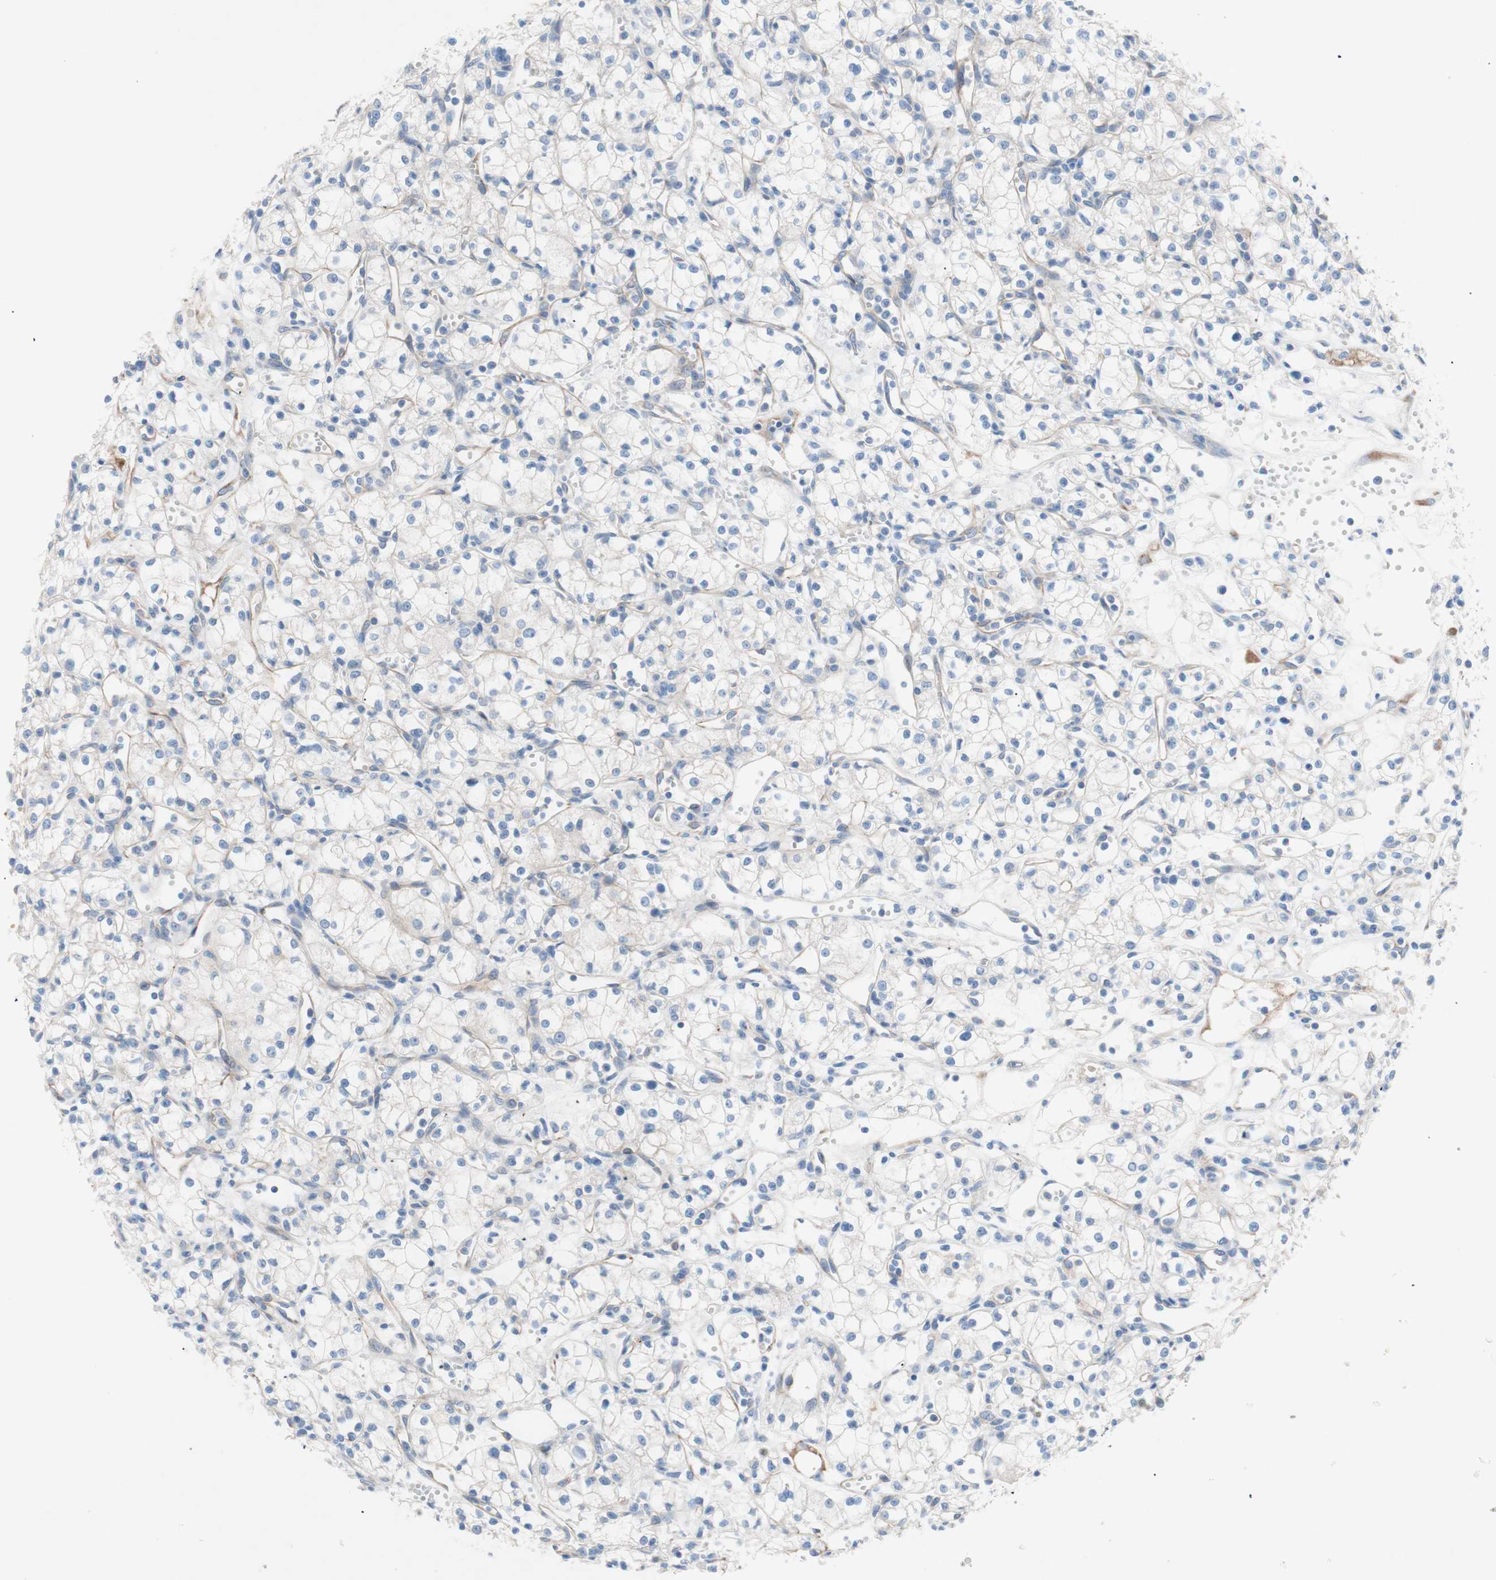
{"staining": {"intensity": "negative", "quantity": "none", "location": "none"}, "tissue": "renal cancer", "cell_type": "Tumor cells", "image_type": "cancer", "snomed": [{"axis": "morphology", "description": "Normal tissue, NOS"}, {"axis": "morphology", "description": "Adenocarcinoma, NOS"}, {"axis": "topography", "description": "Kidney"}], "caption": "This is an IHC image of renal cancer. There is no positivity in tumor cells.", "gene": "TMIGD2", "patient": {"sex": "male", "age": 59}}